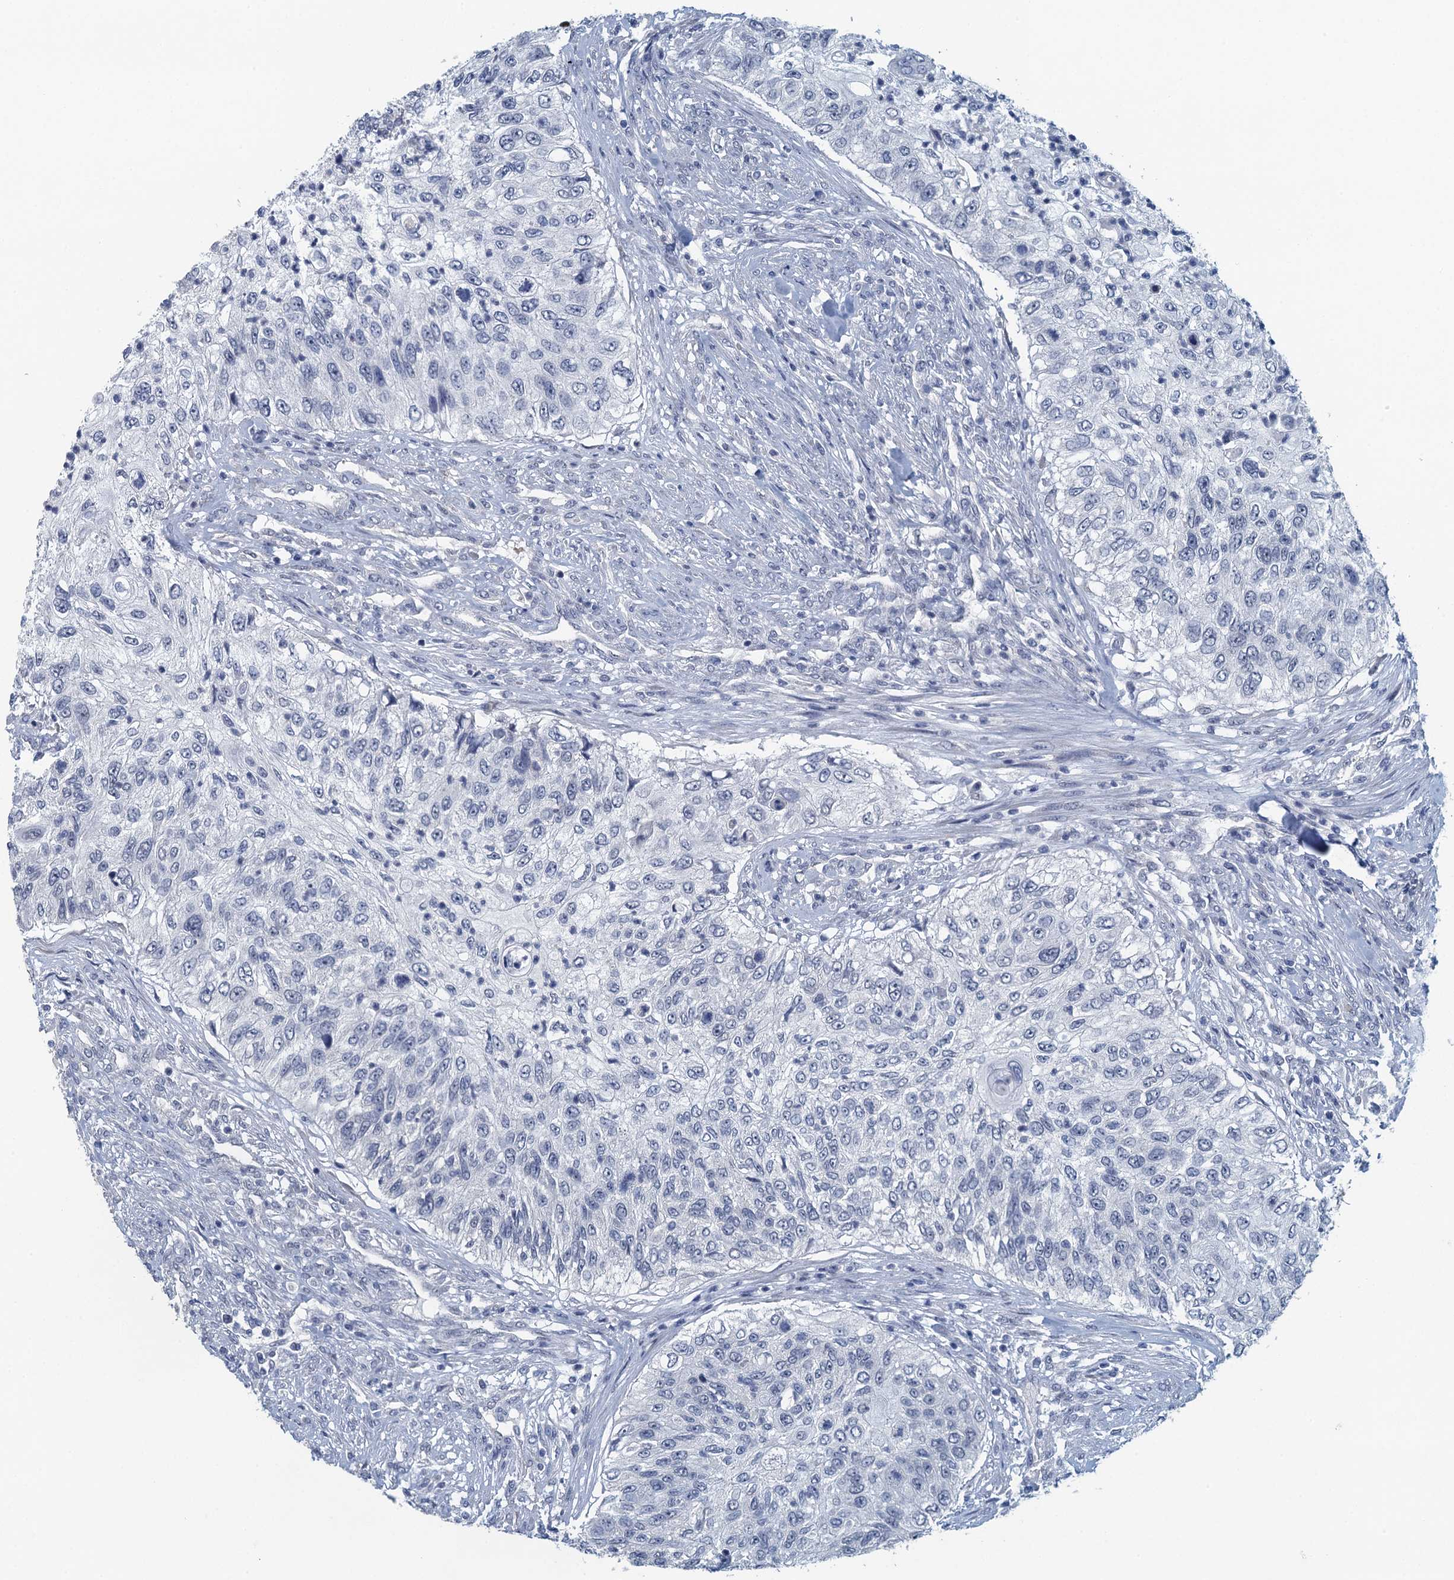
{"staining": {"intensity": "negative", "quantity": "none", "location": "none"}, "tissue": "urothelial cancer", "cell_type": "Tumor cells", "image_type": "cancer", "snomed": [{"axis": "morphology", "description": "Urothelial carcinoma, High grade"}, {"axis": "topography", "description": "Urinary bladder"}], "caption": "This is a photomicrograph of immunohistochemistry (IHC) staining of high-grade urothelial carcinoma, which shows no expression in tumor cells.", "gene": "TTLL9", "patient": {"sex": "female", "age": 60}}